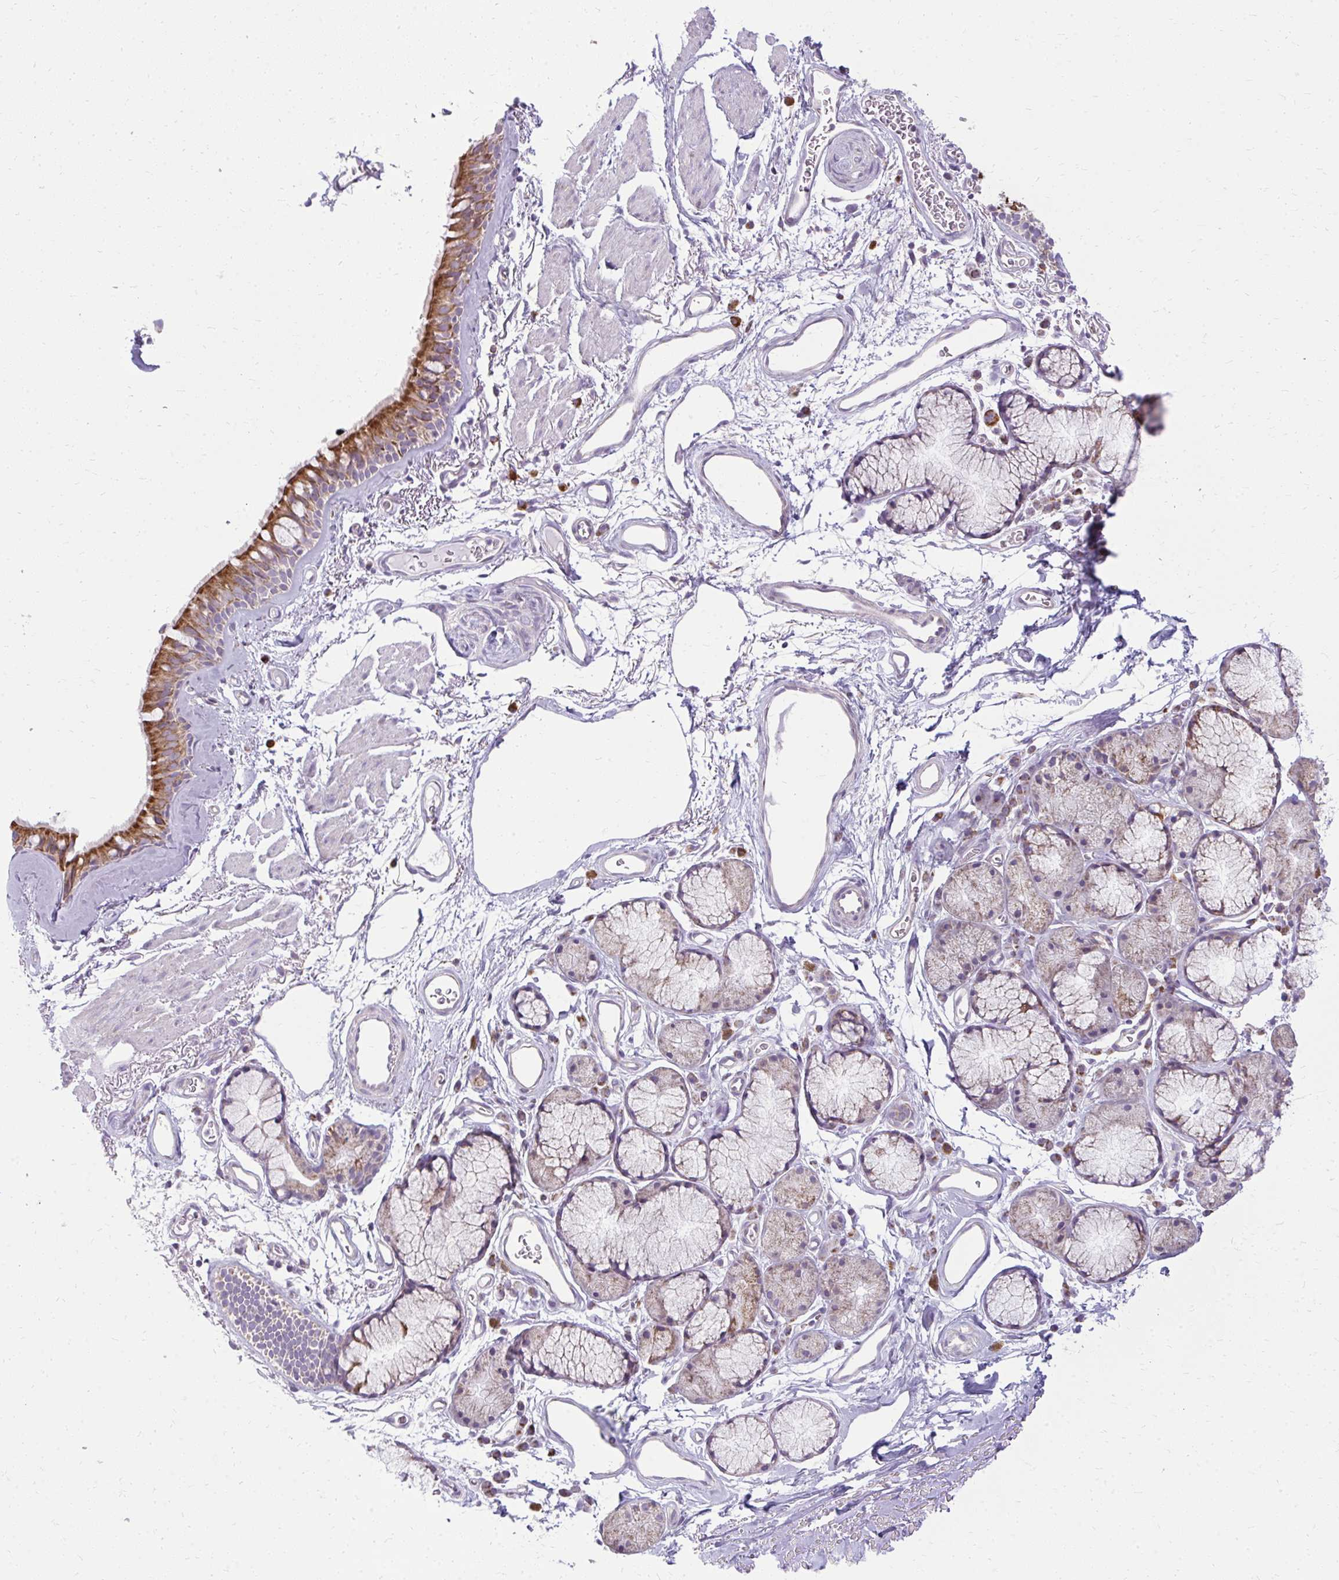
{"staining": {"intensity": "strong", "quantity": ">75%", "location": "cytoplasmic/membranous"}, "tissue": "bronchus", "cell_type": "Respiratory epithelial cells", "image_type": "normal", "snomed": [{"axis": "morphology", "description": "Normal tissue, NOS"}, {"axis": "topography", "description": "Cartilage tissue"}, {"axis": "topography", "description": "Bronchus"}], "caption": "Protein analysis of unremarkable bronchus exhibits strong cytoplasmic/membranous staining in about >75% of respiratory epithelial cells. (brown staining indicates protein expression, while blue staining denotes nuclei).", "gene": "IFIT1", "patient": {"sex": "female", "age": 79}}